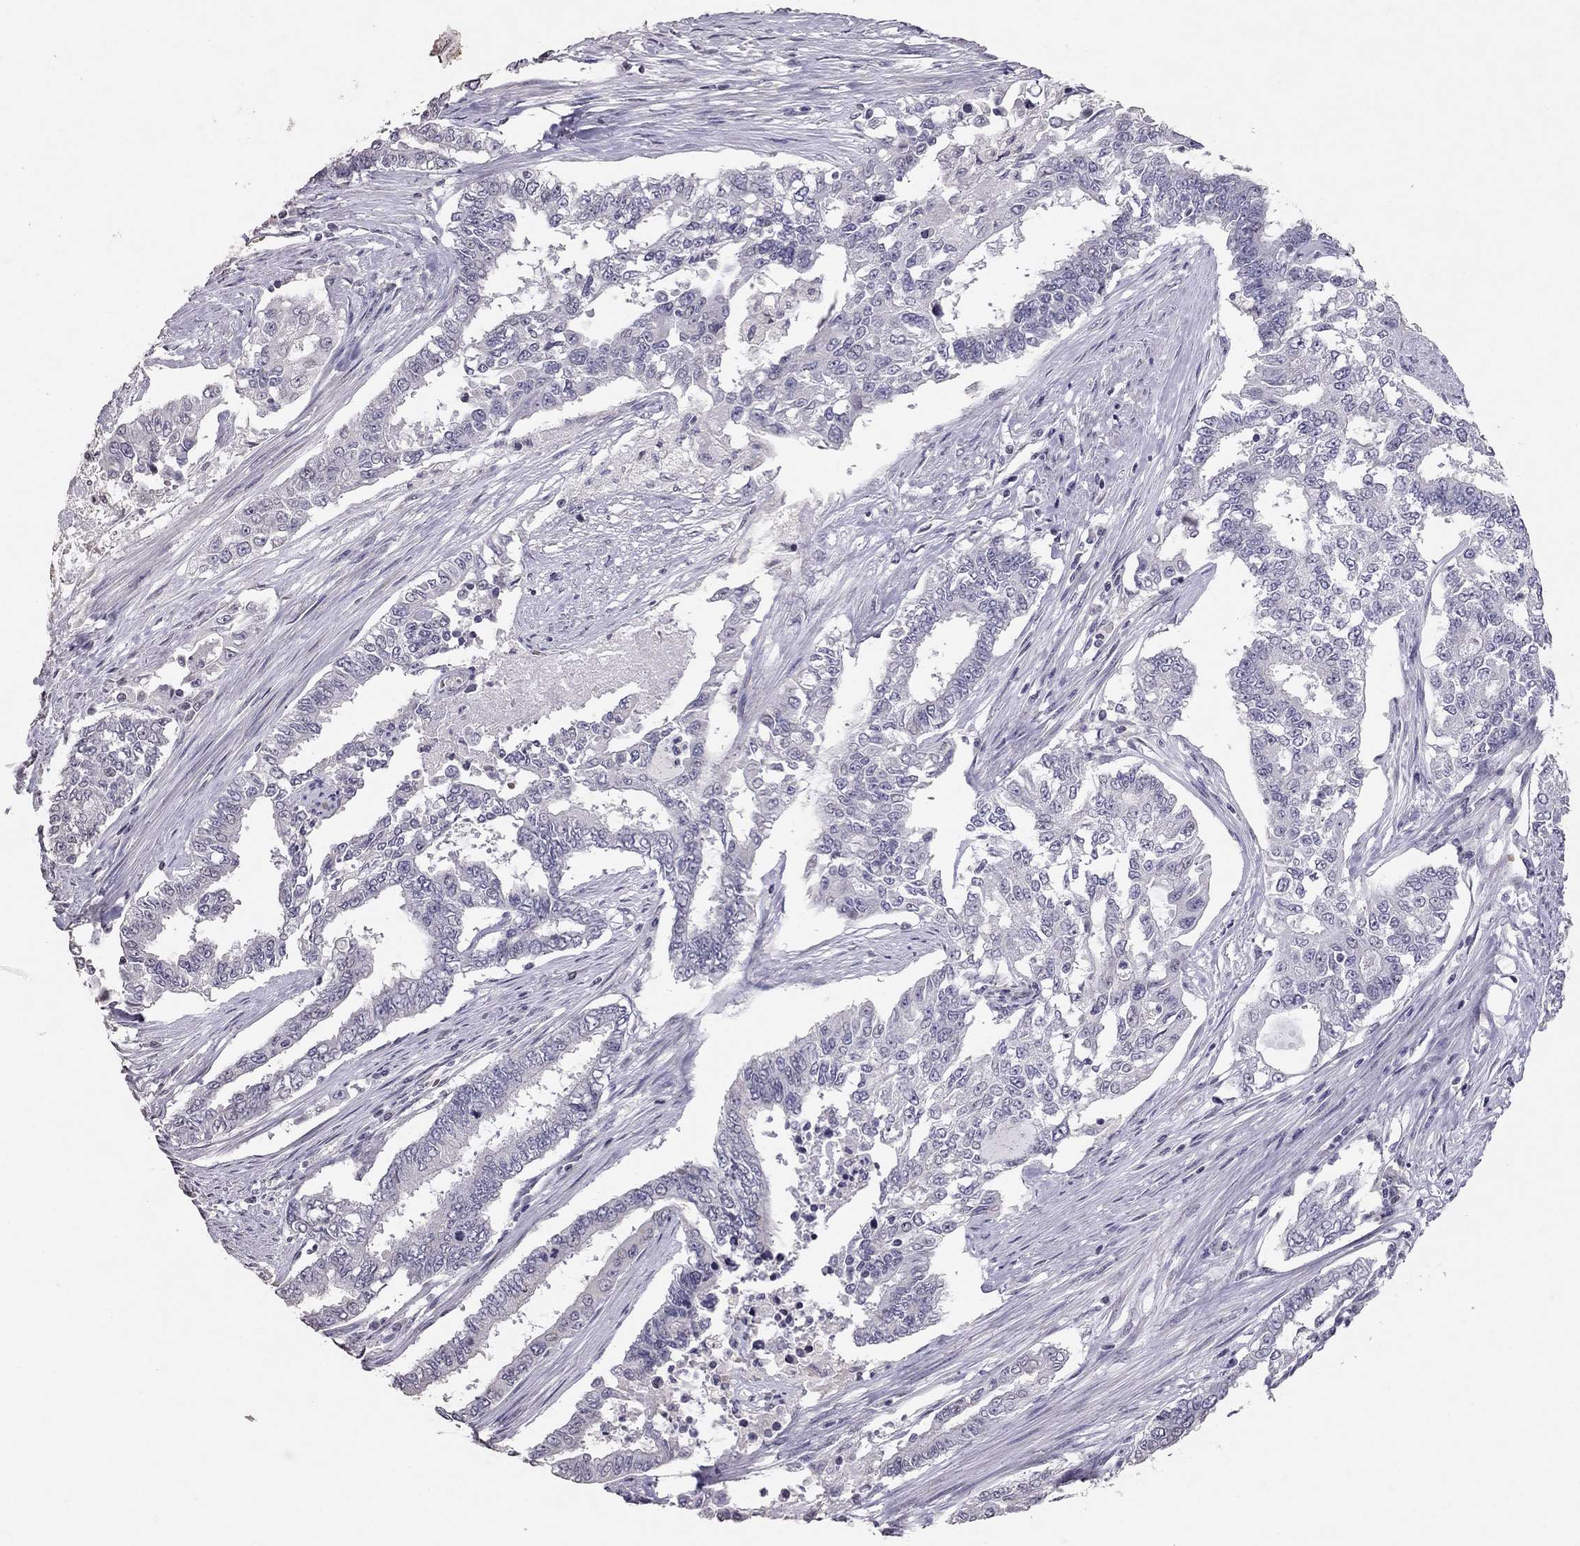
{"staining": {"intensity": "negative", "quantity": "none", "location": "none"}, "tissue": "endometrial cancer", "cell_type": "Tumor cells", "image_type": "cancer", "snomed": [{"axis": "morphology", "description": "Adenocarcinoma, NOS"}, {"axis": "topography", "description": "Uterus"}], "caption": "This is an IHC histopathology image of endometrial cancer (adenocarcinoma). There is no expression in tumor cells.", "gene": "TSHB", "patient": {"sex": "female", "age": 59}}